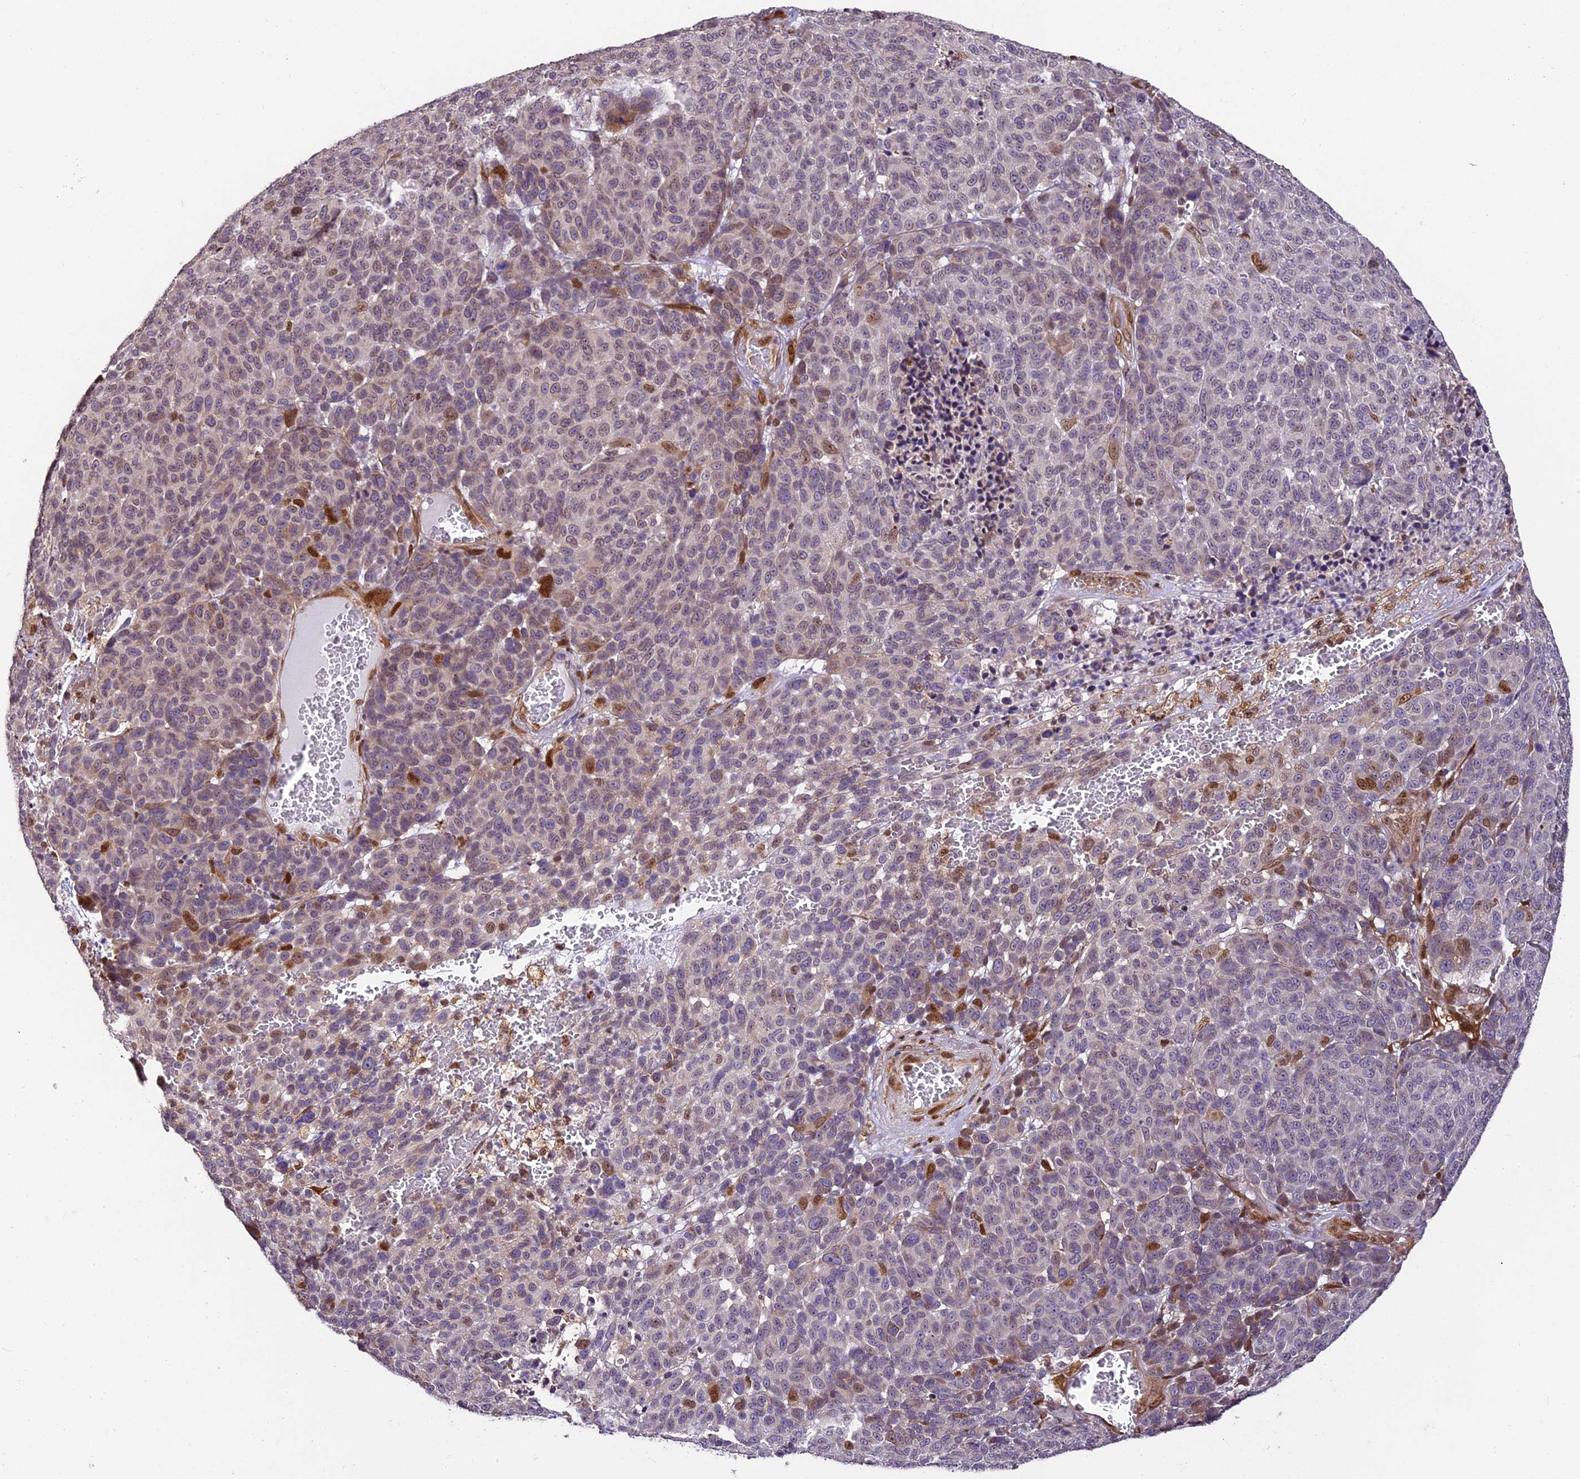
{"staining": {"intensity": "negative", "quantity": "none", "location": "none"}, "tissue": "melanoma", "cell_type": "Tumor cells", "image_type": "cancer", "snomed": [{"axis": "morphology", "description": "Malignant melanoma, NOS"}, {"axis": "topography", "description": "Skin"}], "caption": "An immunohistochemistry (IHC) micrograph of malignant melanoma is shown. There is no staining in tumor cells of malignant melanoma.", "gene": "TRIM22", "patient": {"sex": "male", "age": 49}}